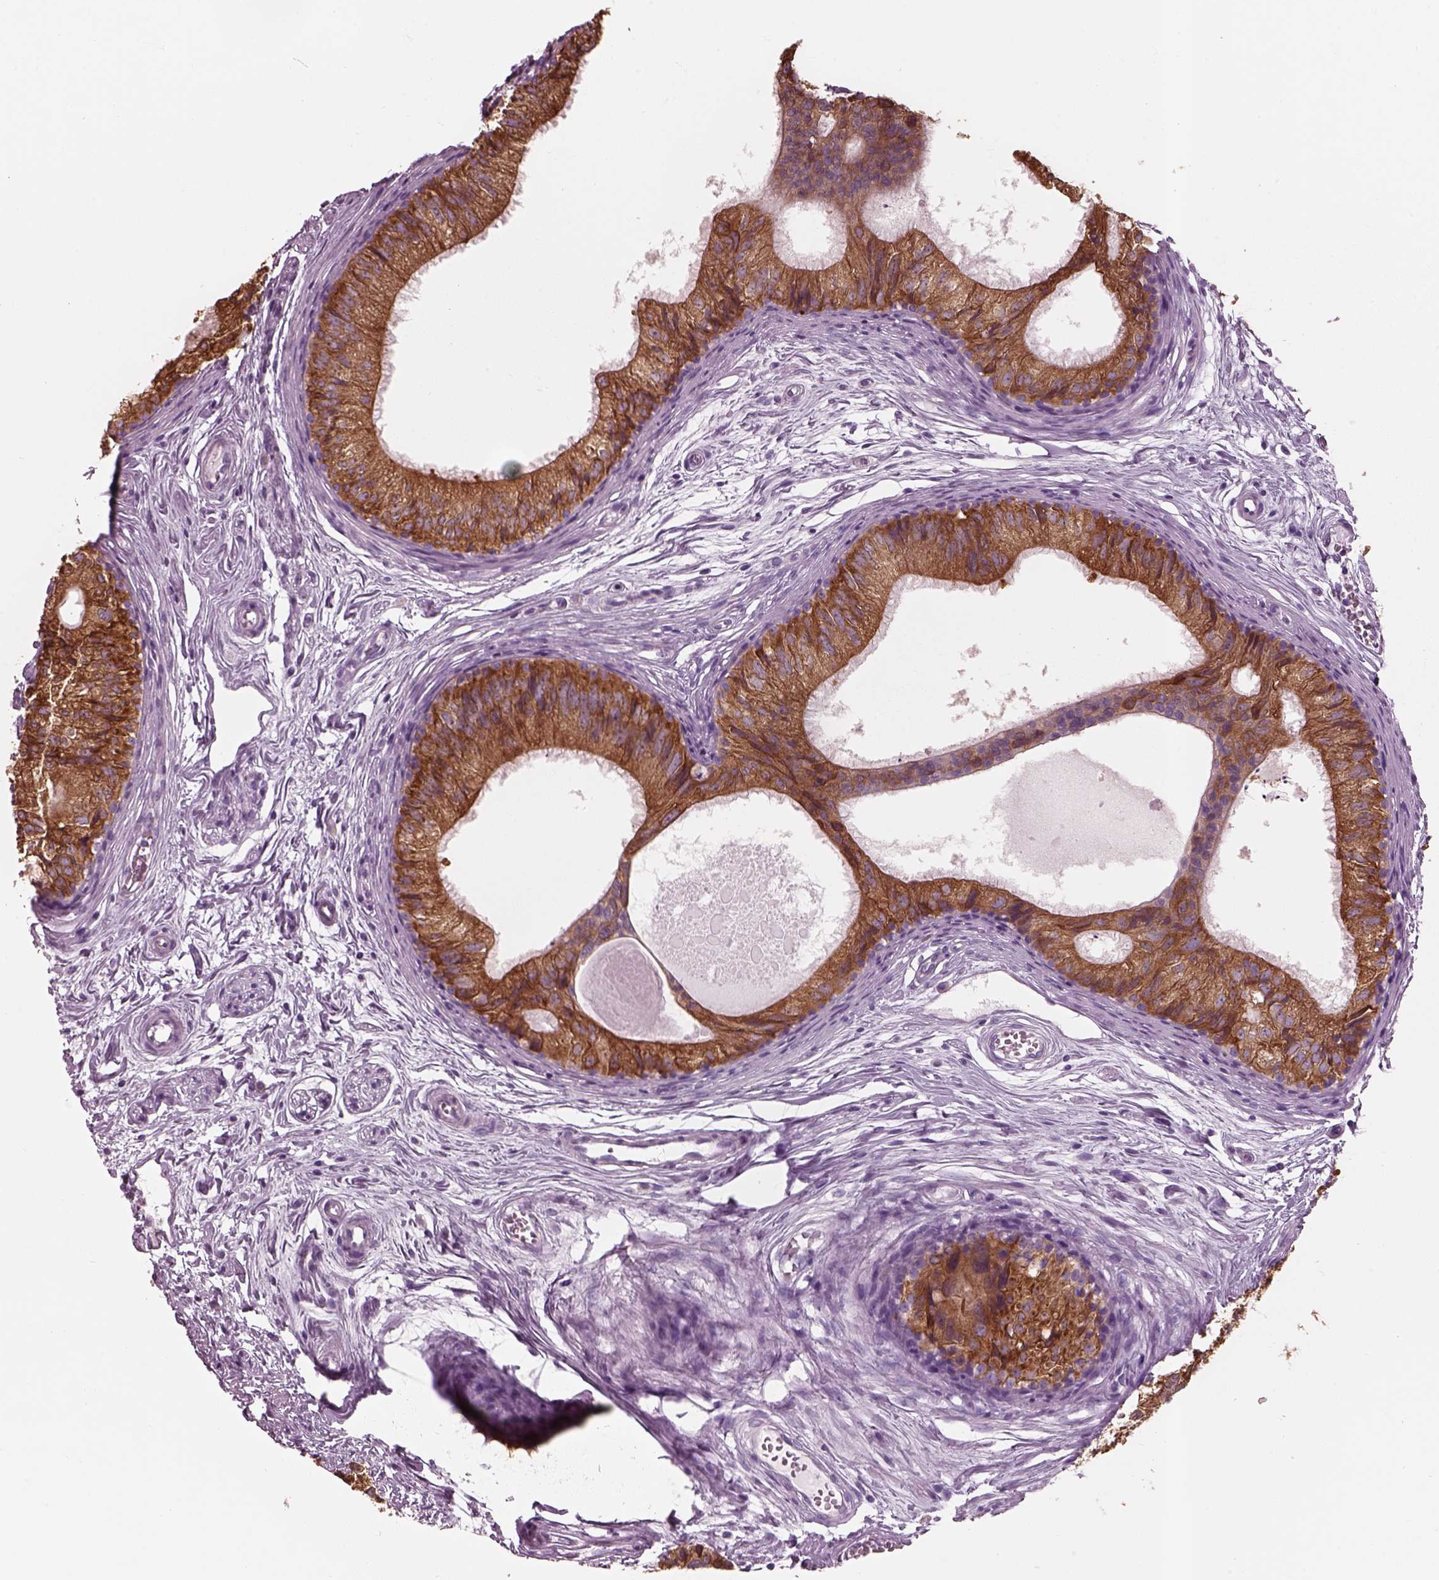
{"staining": {"intensity": "strong", "quantity": ">75%", "location": "cytoplasmic/membranous"}, "tissue": "epididymis", "cell_type": "Glandular cells", "image_type": "normal", "snomed": [{"axis": "morphology", "description": "Normal tissue, NOS"}, {"axis": "topography", "description": "Epididymis"}], "caption": "An immunohistochemistry image of benign tissue is shown. Protein staining in brown highlights strong cytoplasmic/membranous positivity in epididymis within glandular cells.", "gene": "SLC27A2", "patient": {"sex": "male", "age": 25}}